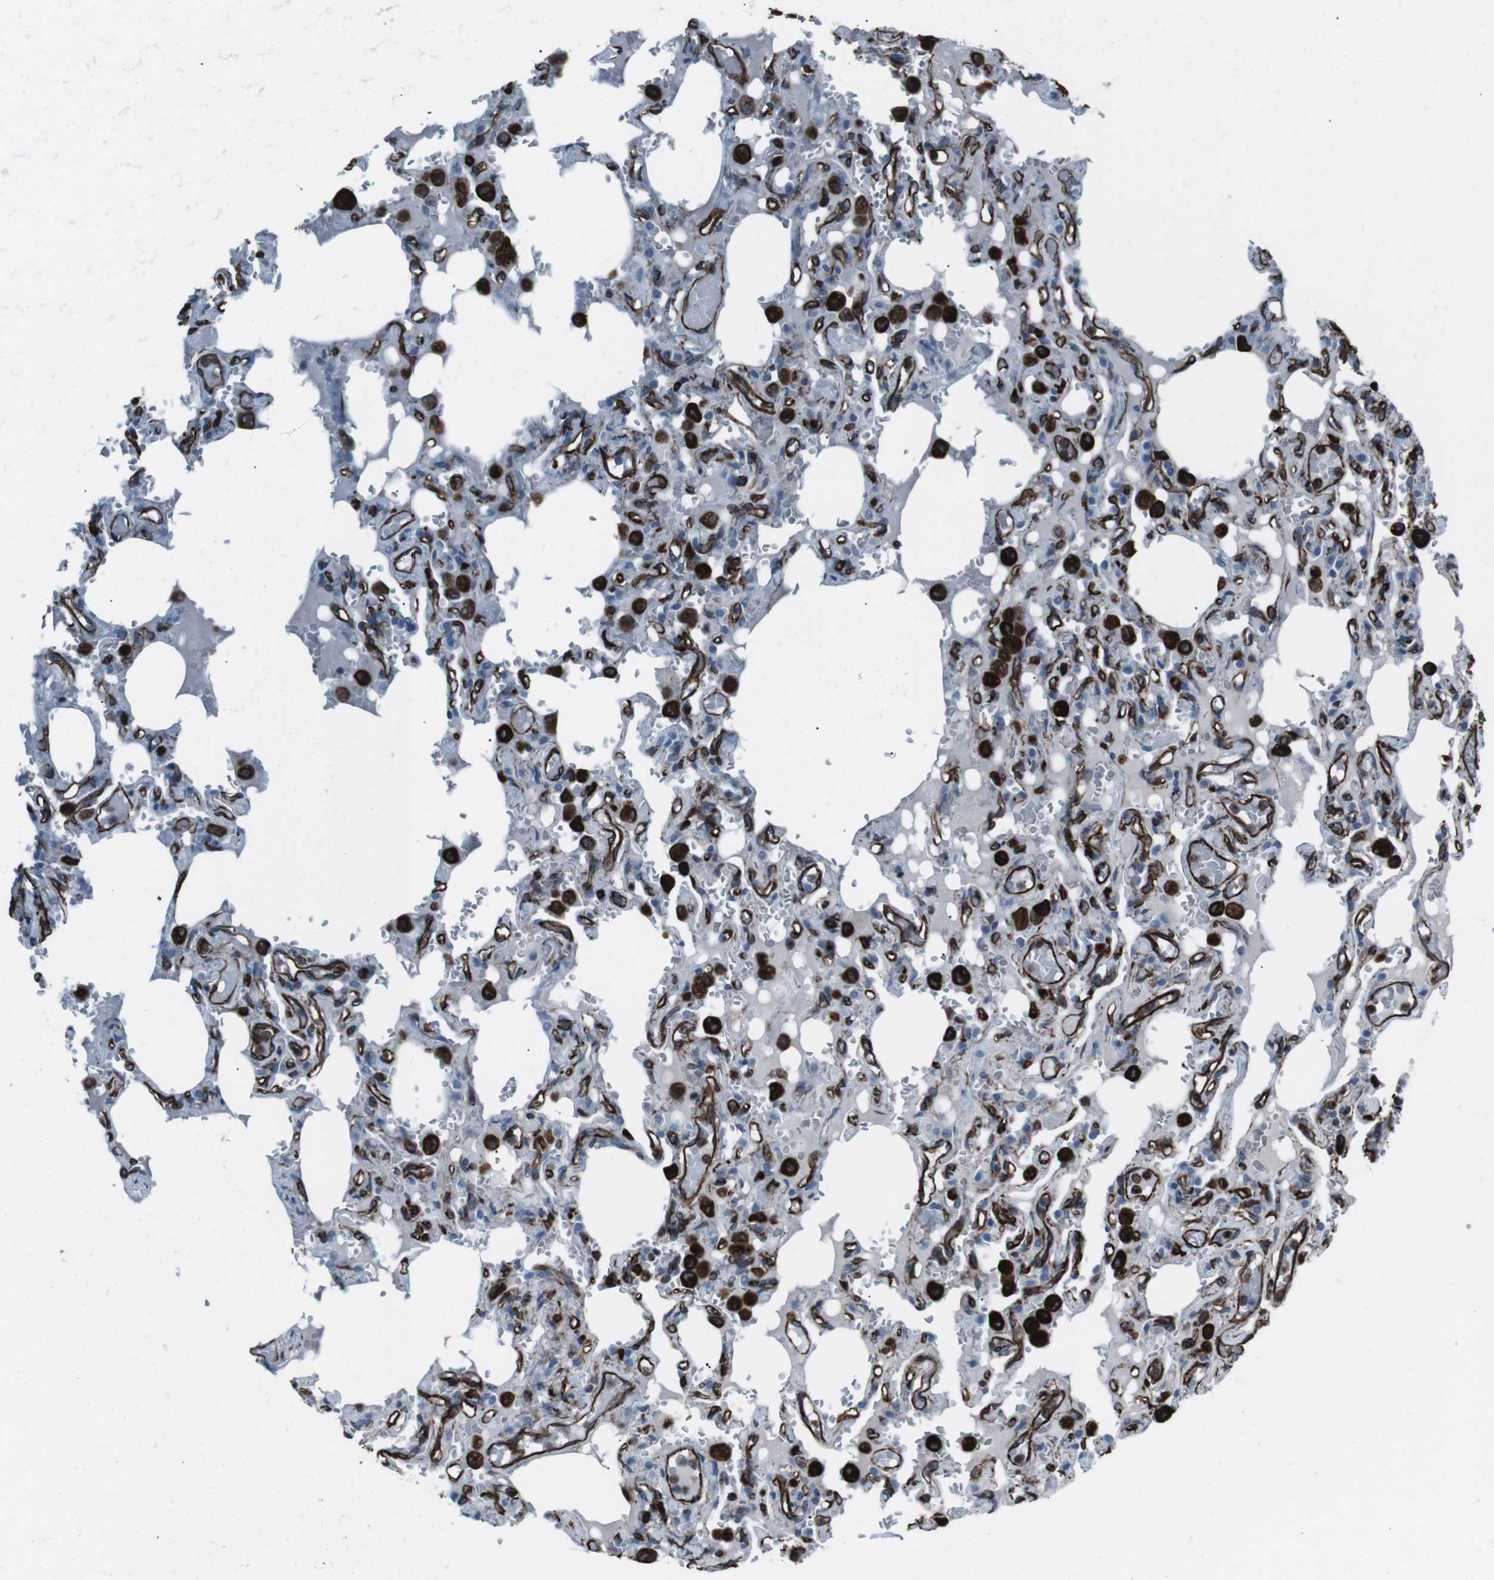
{"staining": {"intensity": "negative", "quantity": "none", "location": "none"}, "tissue": "lung", "cell_type": "Alveolar cells", "image_type": "normal", "snomed": [{"axis": "morphology", "description": "Normal tissue, NOS"}, {"axis": "topography", "description": "Lung"}], "caption": "DAB (3,3'-diaminobenzidine) immunohistochemical staining of normal human lung displays no significant positivity in alveolar cells. (Brightfield microscopy of DAB IHC at high magnification).", "gene": "ZDHHC6", "patient": {"sex": "male", "age": 21}}